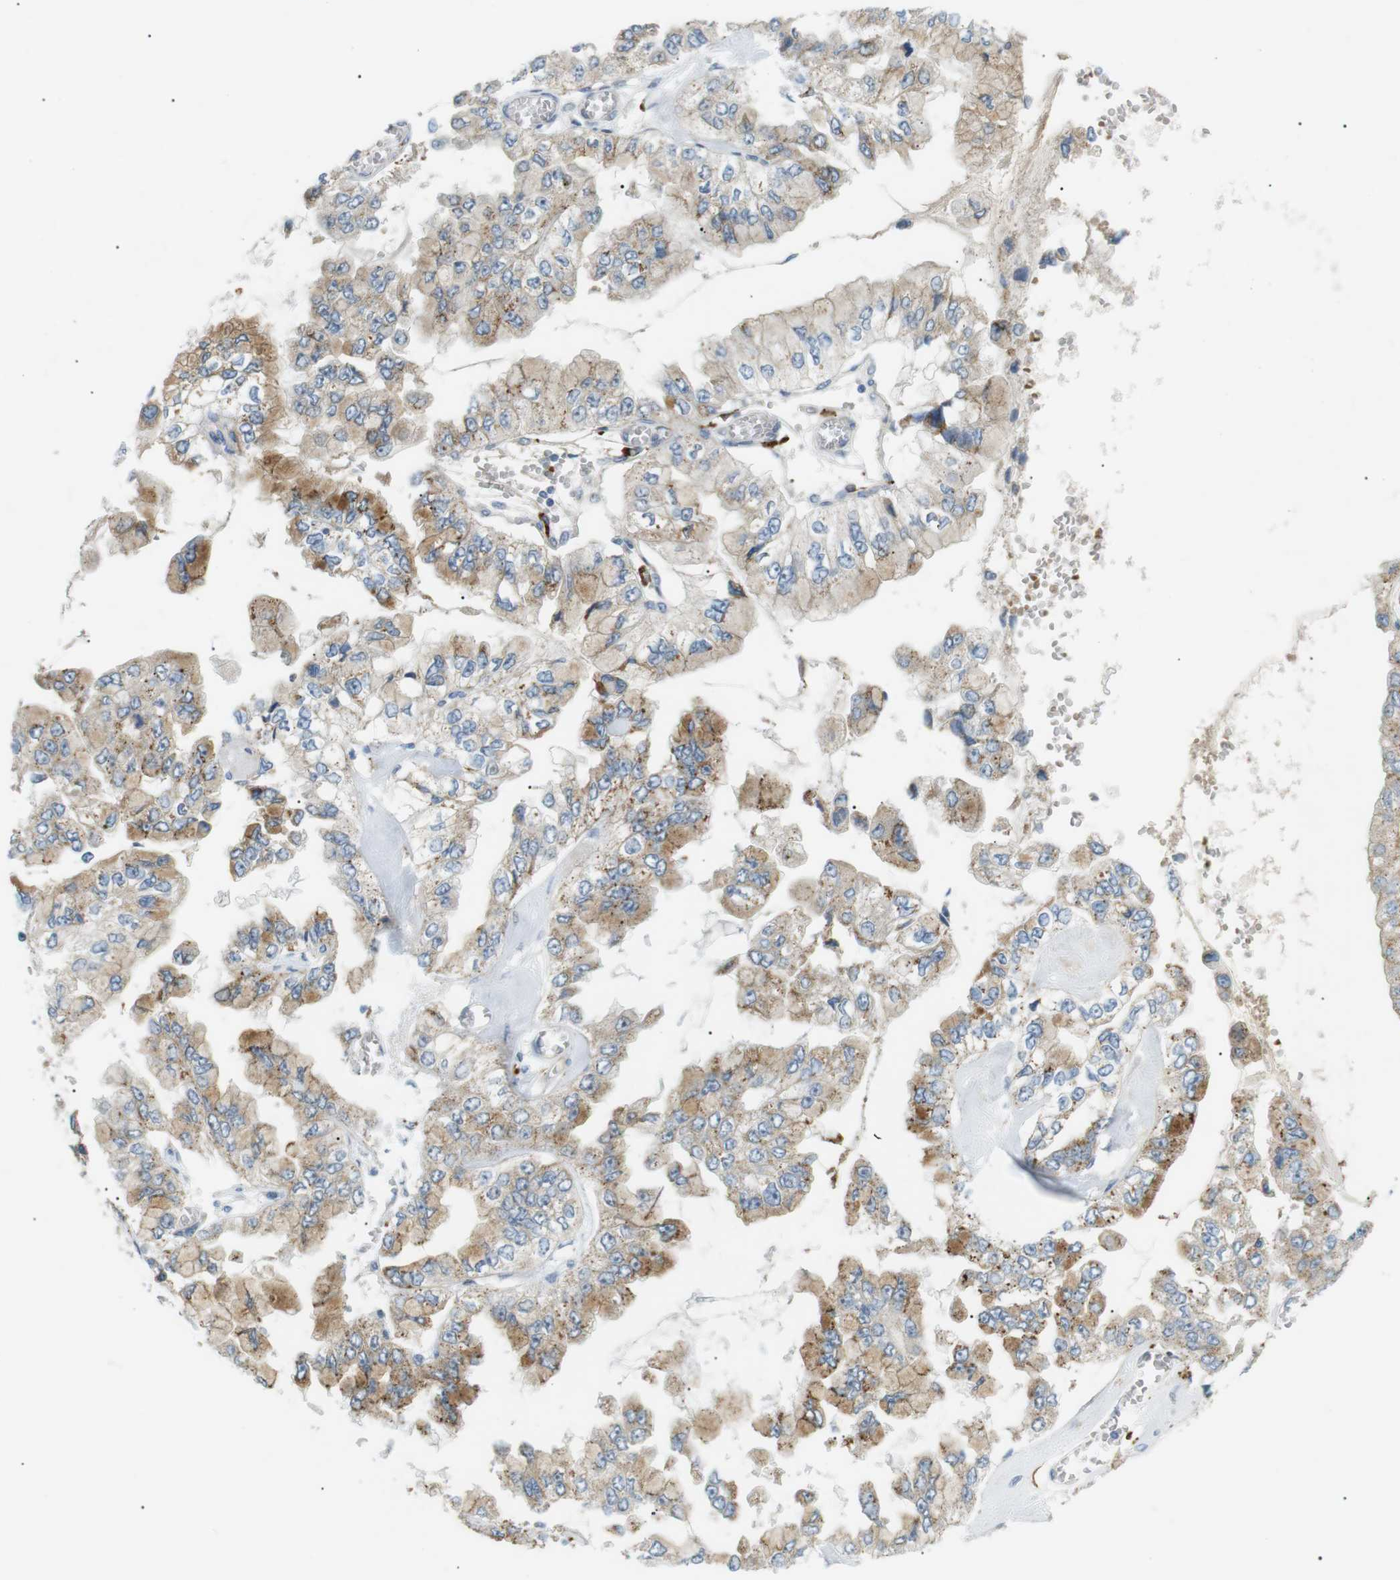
{"staining": {"intensity": "weak", "quantity": "25%-75%", "location": "cytoplasmic/membranous"}, "tissue": "liver cancer", "cell_type": "Tumor cells", "image_type": "cancer", "snomed": [{"axis": "morphology", "description": "Cholangiocarcinoma"}, {"axis": "topography", "description": "Liver"}], "caption": "Tumor cells demonstrate low levels of weak cytoplasmic/membranous positivity in approximately 25%-75% of cells in human liver cancer (cholangiocarcinoma).", "gene": "B4GALNT2", "patient": {"sex": "female", "age": 79}}